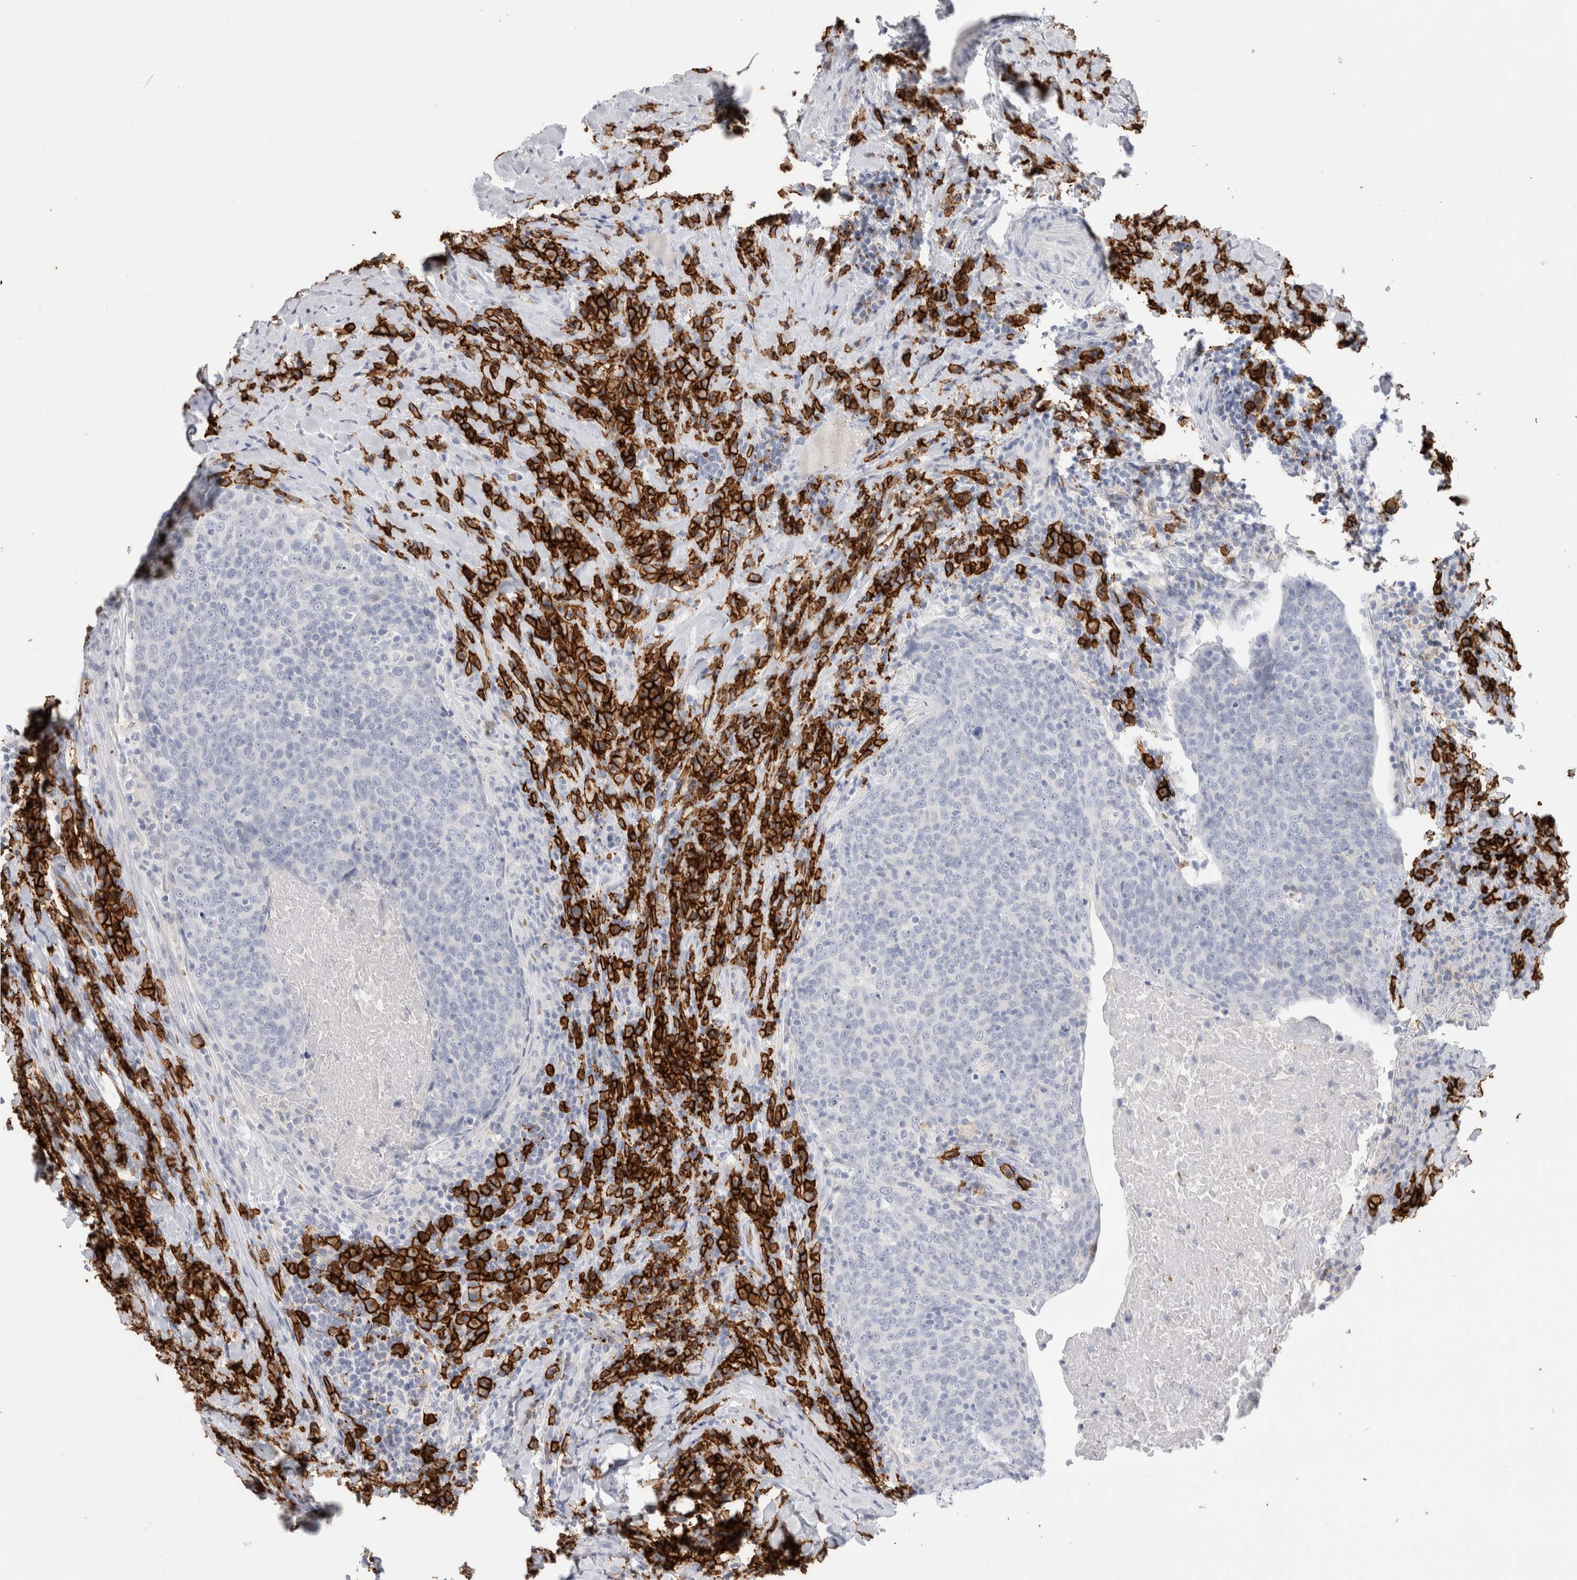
{"staining": {"intensity": "negative", "quantity": "none", "location": "none"}, "tissue": "head and neck cancer", "cell_type": "Tumor cells", "image_type": "cancer", "snomed": [{"axis": "morphology", "description": "Squamous cell carcinoma, NOS"}, {"axis": "morphology", "description": "Squamous cell carcinoma, metastatic, NOS"}, {"axis": "topography", "description": "Lymph node"}, {"axis": "topography", "description": "Head-Neck"}], "caption": "Immunohistochemistry photomicrograph of human head and neck cancer stained for a protein (brown), which displays no positivity in tumor cells.", "gene": "CD38", "patient": {"sex": "male", "age": 62}}